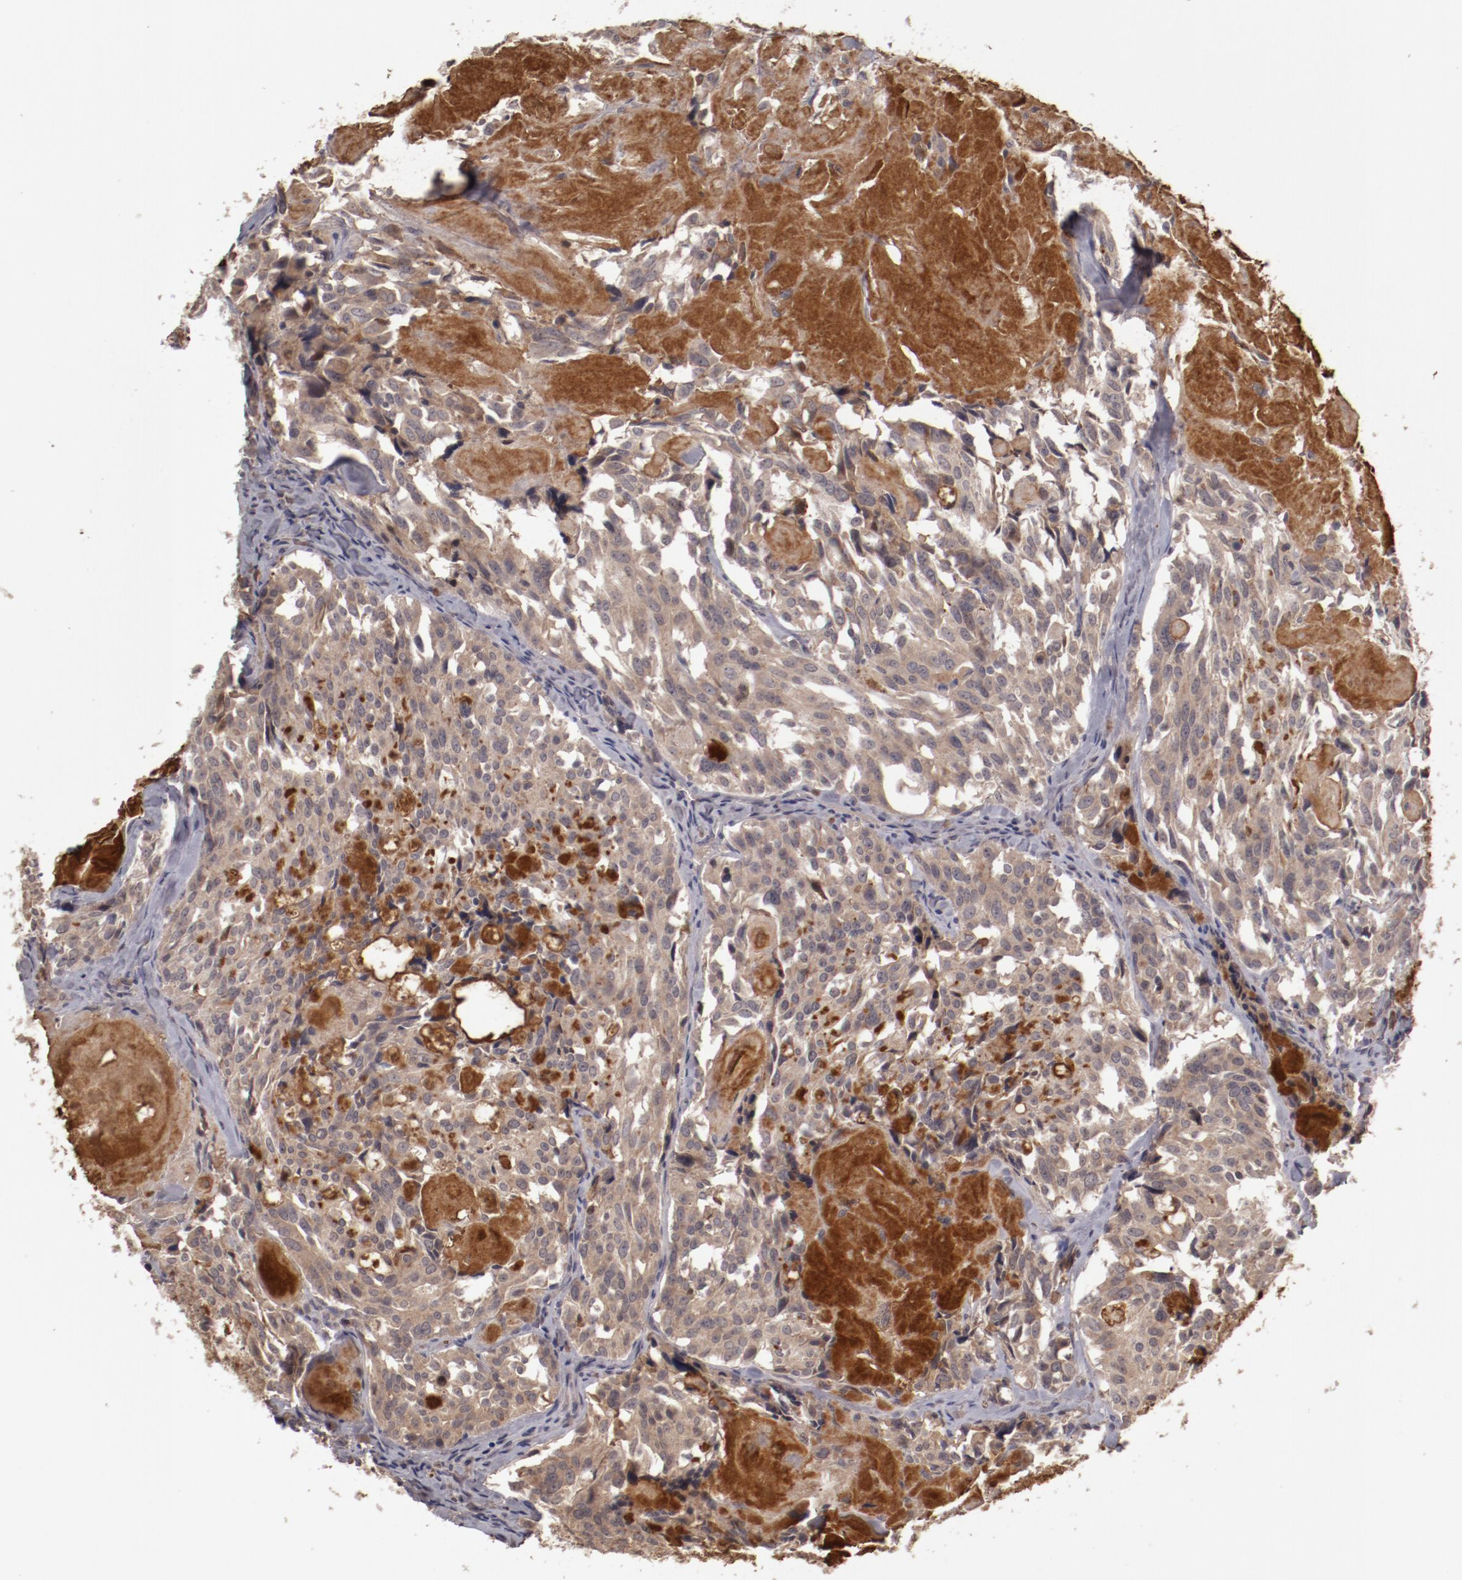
{"staining": {"intensity": "moderate", "quantity": ">75%", "location": "cytoplasmic/membranous,nuclear"}, "tissue": "thyroid cancer", "cell_type": "Tumor cells", "image_type": "cancer", "snomed": [{"axis": "morphology", "description": "Carcinoma, NOS"}, {"axis": "morphology", "description": "Carcinoid, malignant, NOS"}, {"axis": "topography", "description": "Thyroid gland"}], "caption": "Protein staining by IHC reveals moderate cytoplasmic/membranous and nuclear staining in about >75% of tumor cells in malignant carcinoid (thyroid).", "gene": "CP", "patient": {"sex": "male", "age": 33}}